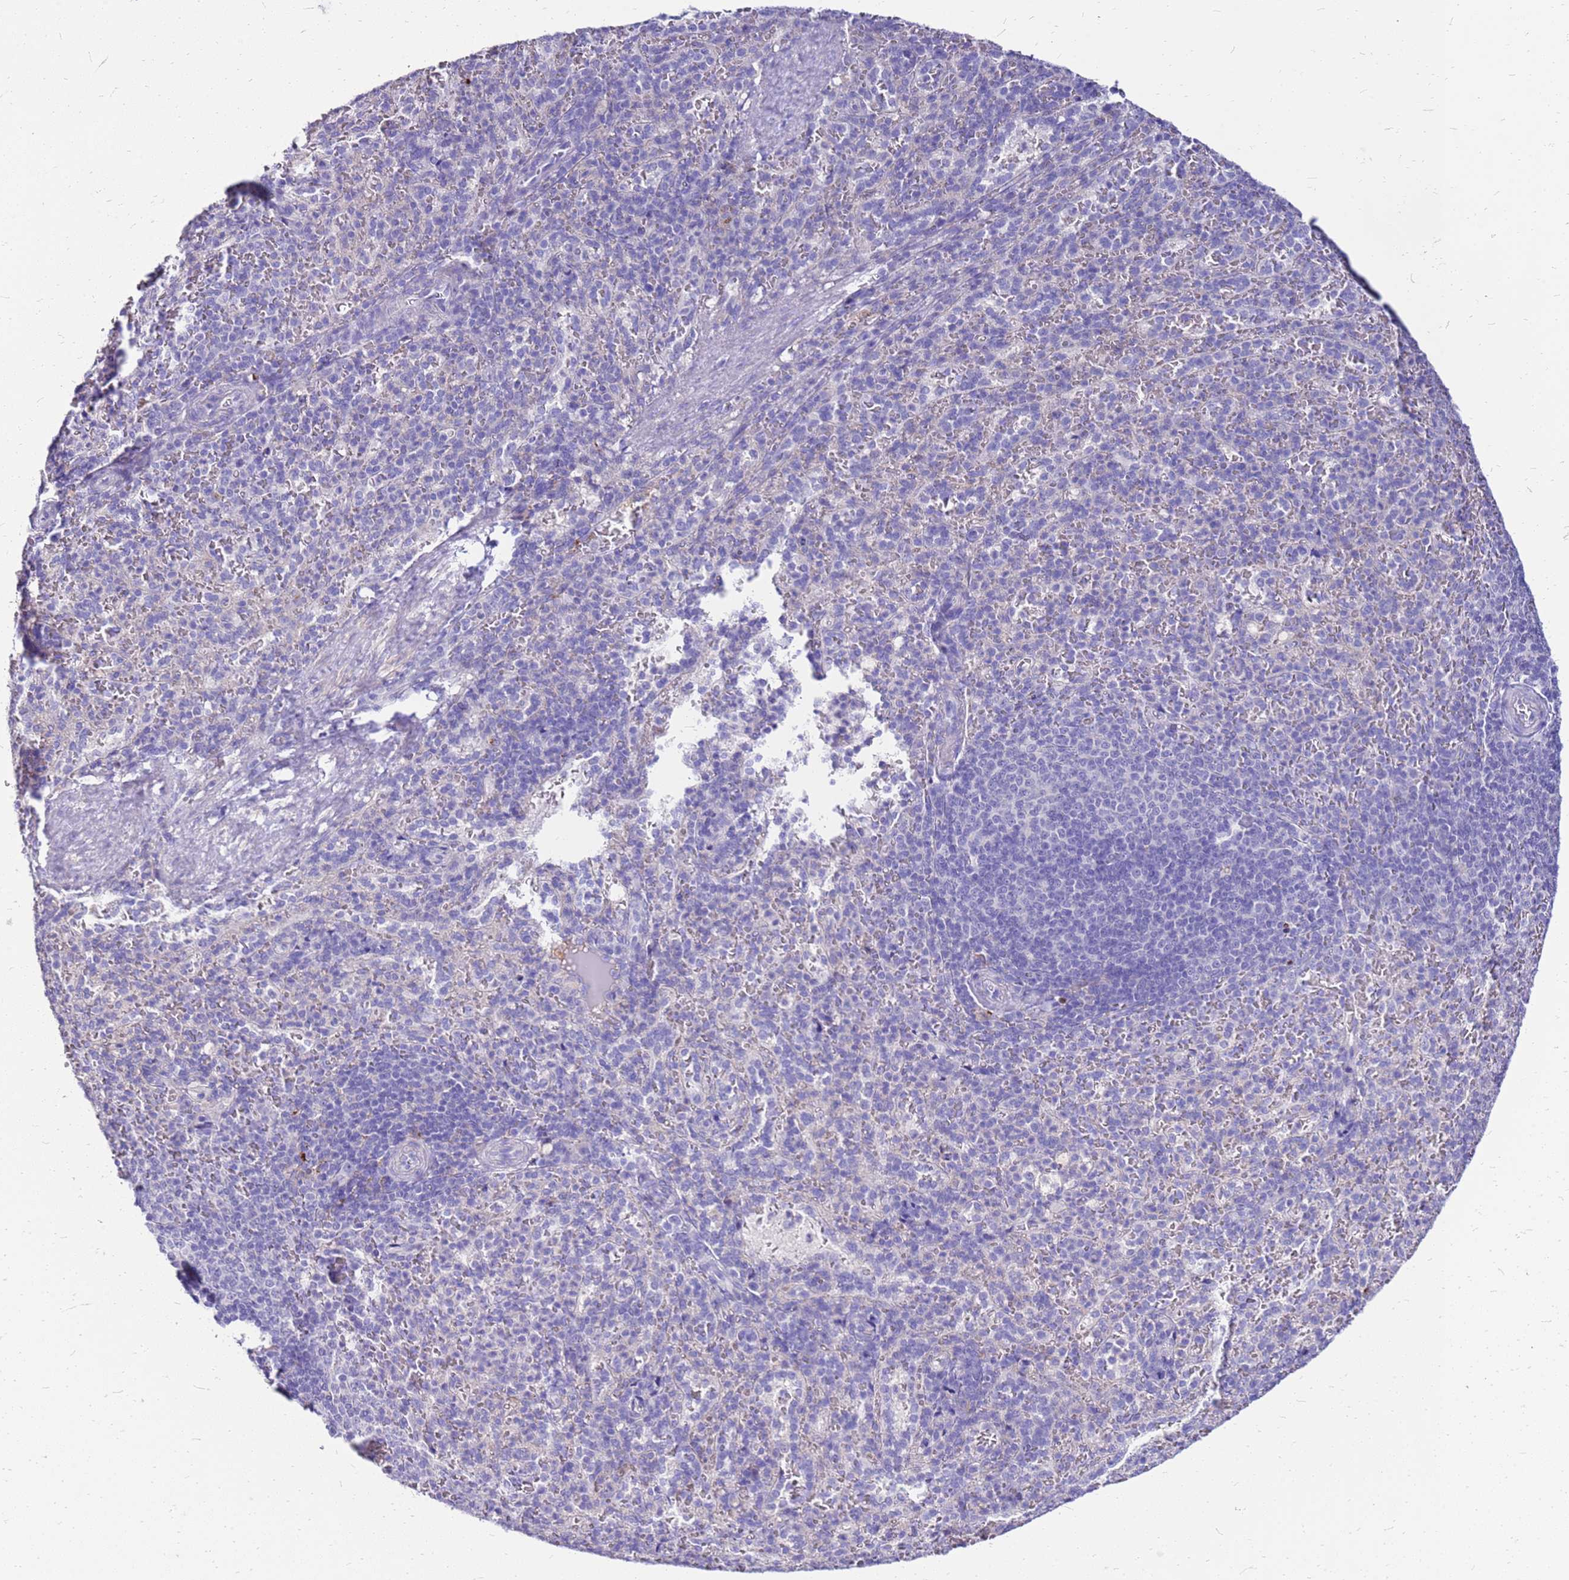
{"staining": {"intensity": "negative", "quantity": "none", "location": "none"}, "tissue": "spleen", "cell_type": "Cells in red pulp", "image_type": "normal", "snomed": [{"axis": "morphology", "description": "Normal tissue, NOS"}, {"axis": "topography", "description": "Spleen"}], "caption": "An immunohistochemistry (IHC) micrograph of normal spleen is shown. There is no staining in cells in red pulp of spleen. The staining was performed using DAB (3,3'-diaminobenzidine) to visualize the protein expression in brown, while the nuclei were stained in blue with hematoxylin (Magnification: 20x).", "gene": "DCDC2B", "patient": {"sex": "female", "age": 21}}